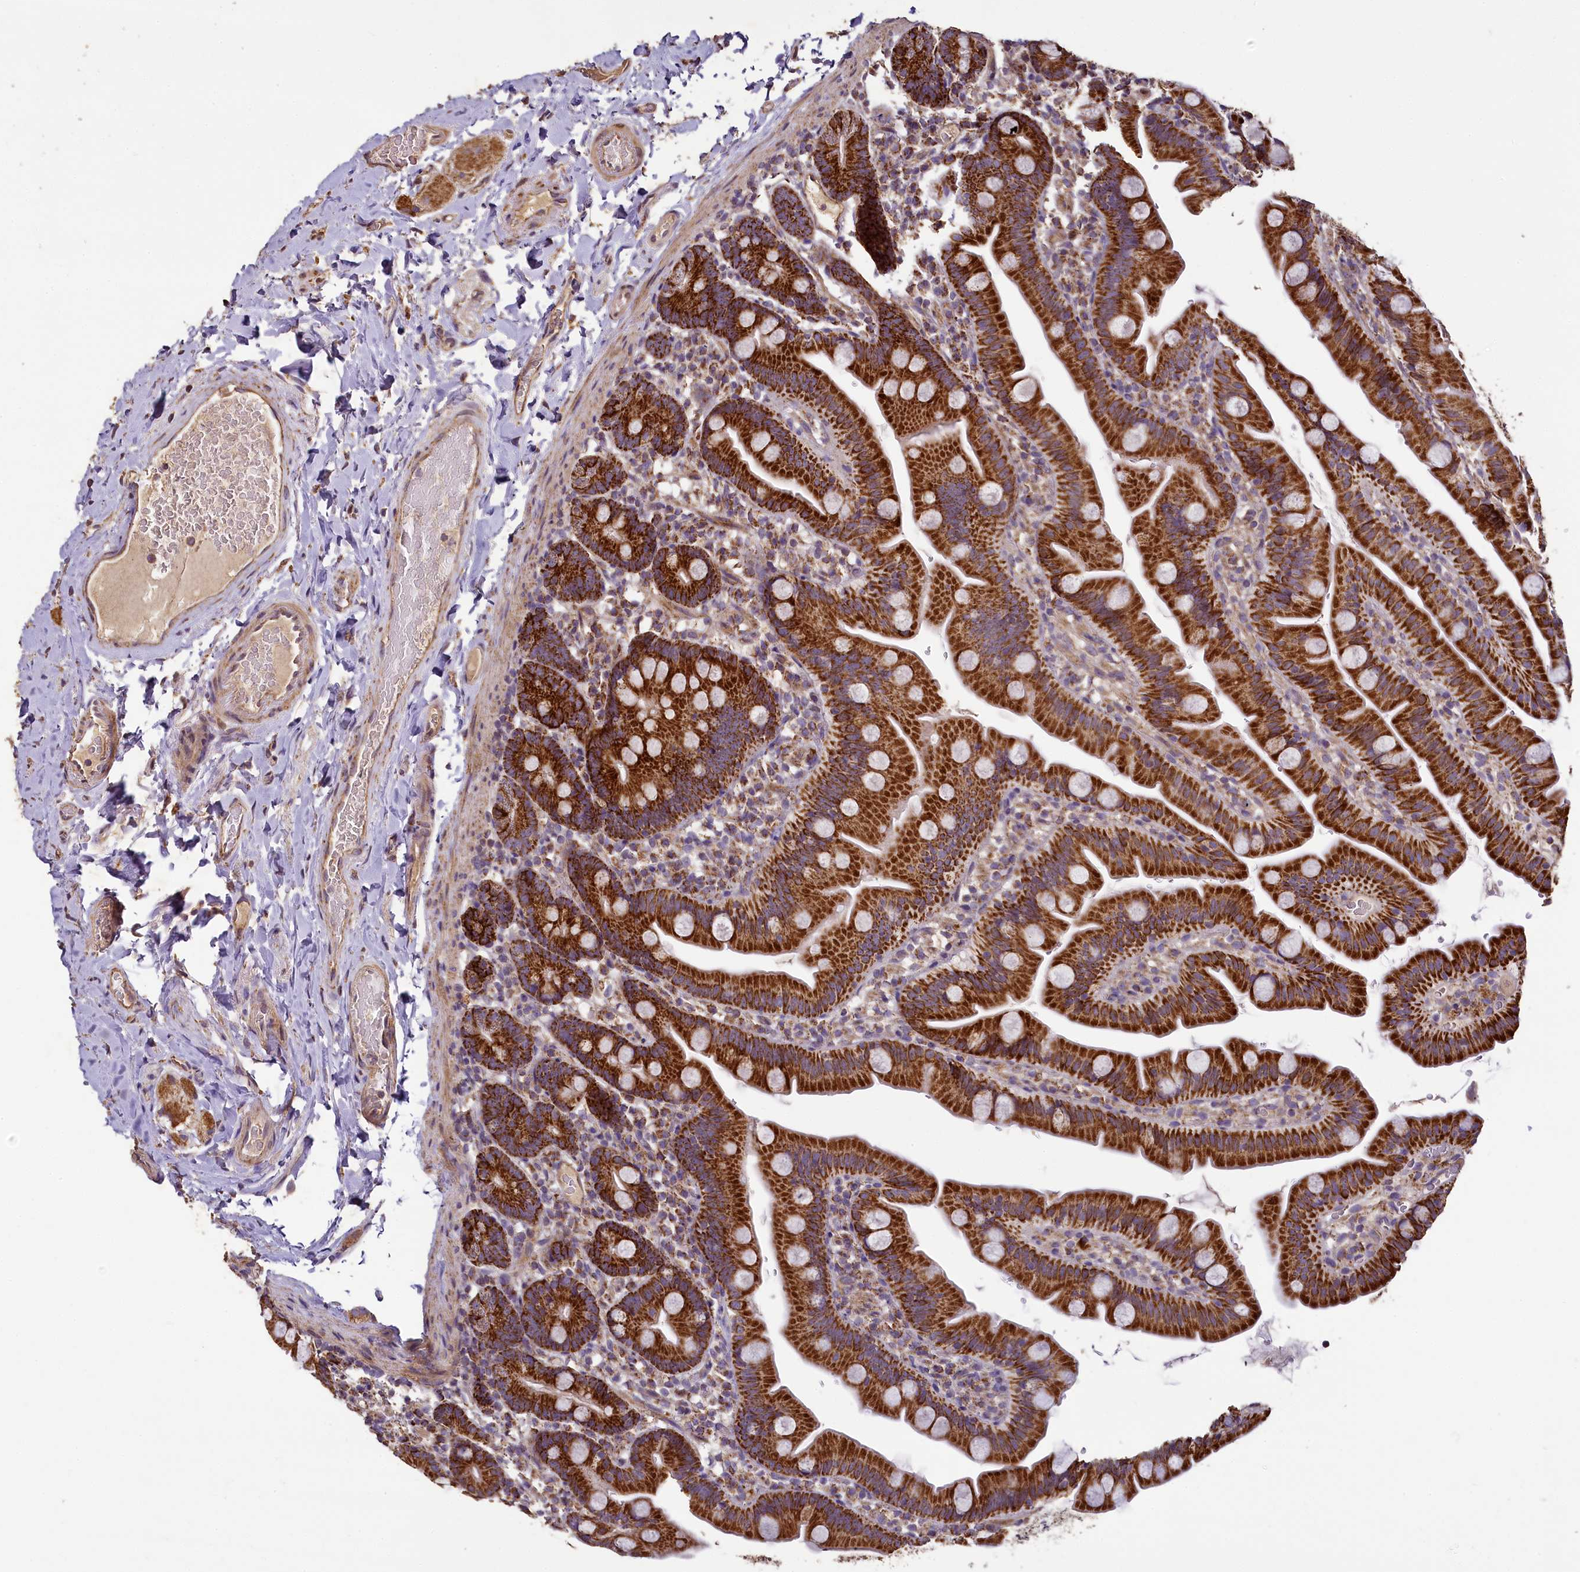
{"staining": {"intensity": "strong", "quantity": ">75%", "location": "cytoplasmic/membranous"}, "tissue": "small intestine", "cell_type": "Glandular cells", "image_type": "normal", "snomed": [{"axis": "morphology", "description": "Normal tissue, NOS"}, {"axis": "topography", "description": "Small intestine"}], "caption": "The histopathology image demonstrates staining of normal small intestine, revealing strong cytoplasmic/membranous protein expression (brown color) within glandular cells.", "gene": "COQ9", "patient": {"sex": "female", "age": 68}}